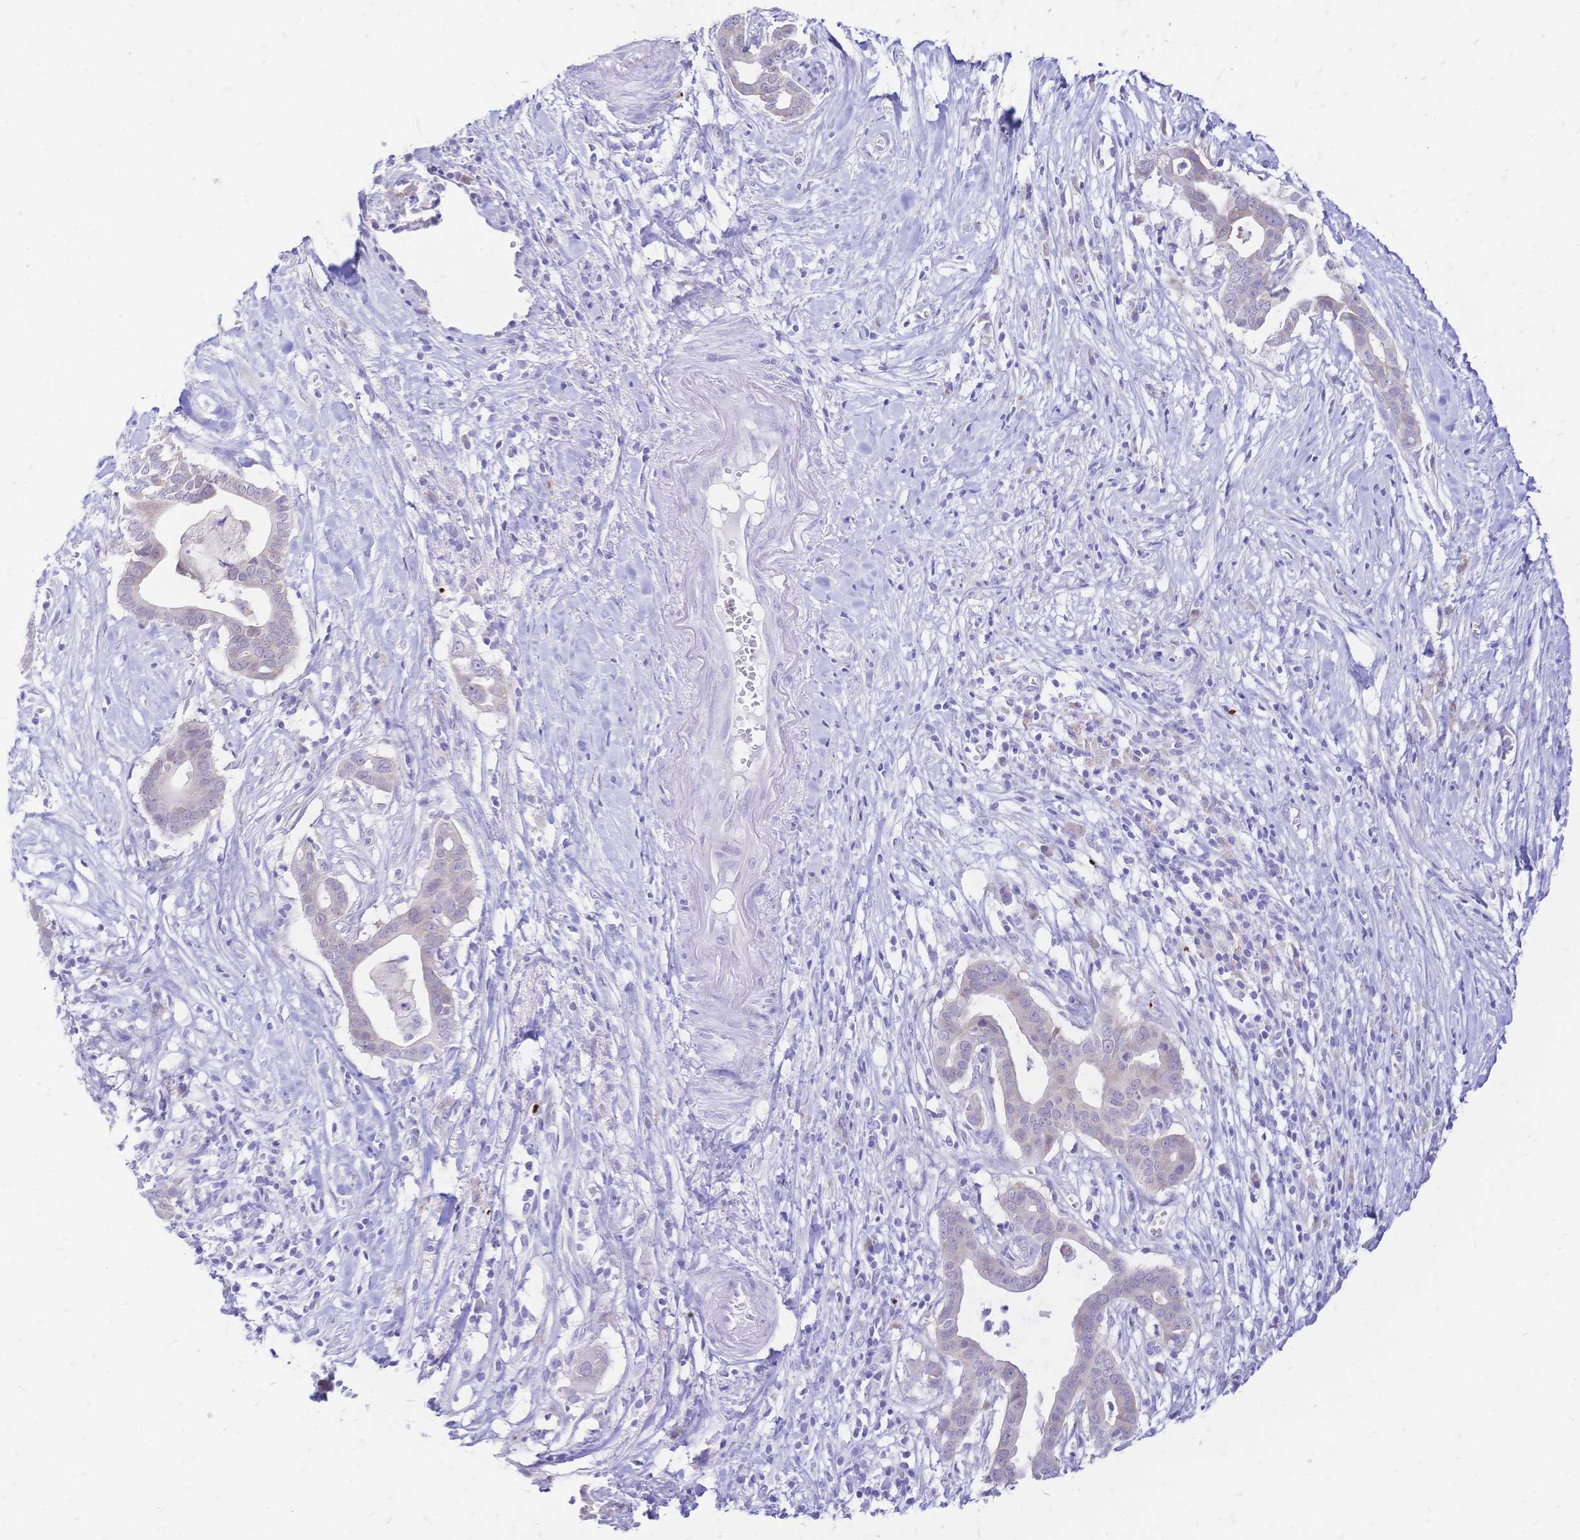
{"staining": {"intensity": "negative", "quantity": "none", "location": "none"}, "tissue": "pancreatic cancer", "cell_type": "Tumor cells", "image_type": "cancer", "snomed": [{"axis": "morphology", "description": "Adenocarcinoma, NOS"}, {"axis": "topography", "description": "Pancreas"}], "caption": "This is an immunohistochemistry (IHC) histopathology image of human pancreatic adenocarcinoma. There is no expression in tumor cells.", "gene": "GRB7", "patient": {"sex": "male", "age": 61}}